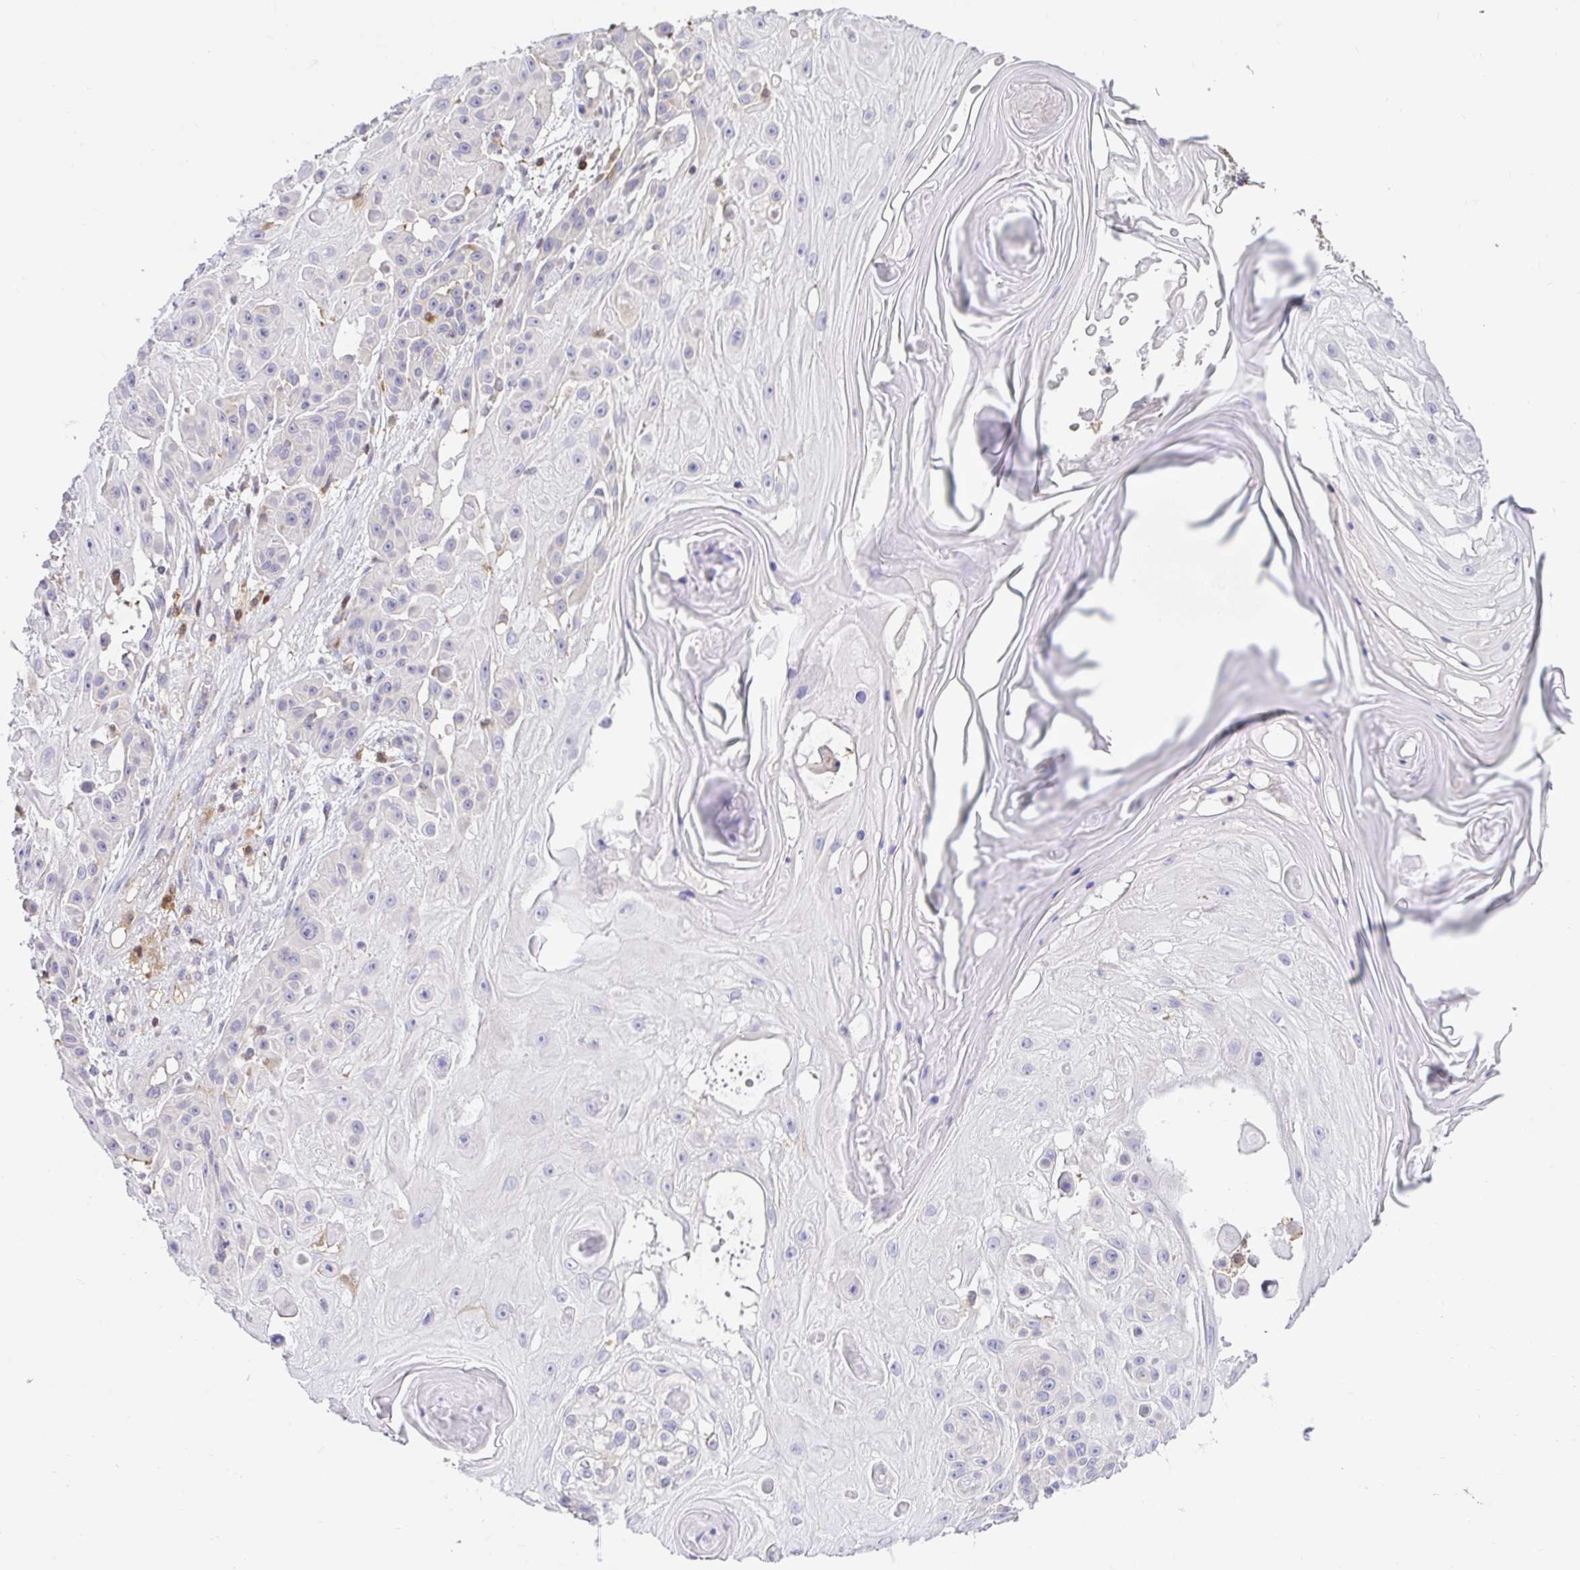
{"staining": {"intensity": "negative", "quantity": "none", "location": "none"}, "tissue": "skin cancer", "cell_type": "Tumor cells", "image_type": "cancer", "snomed": [{"axis": "morphology", "description": "Squamous cell carcinoma, NOS"}, {"axis": "topography", "description": "Skin"}], "caption": "Tumor cells show no significant protein expression in skin cancer.", "gene": "SKAP1", "patient": {"sex": "male", "age": 91}}